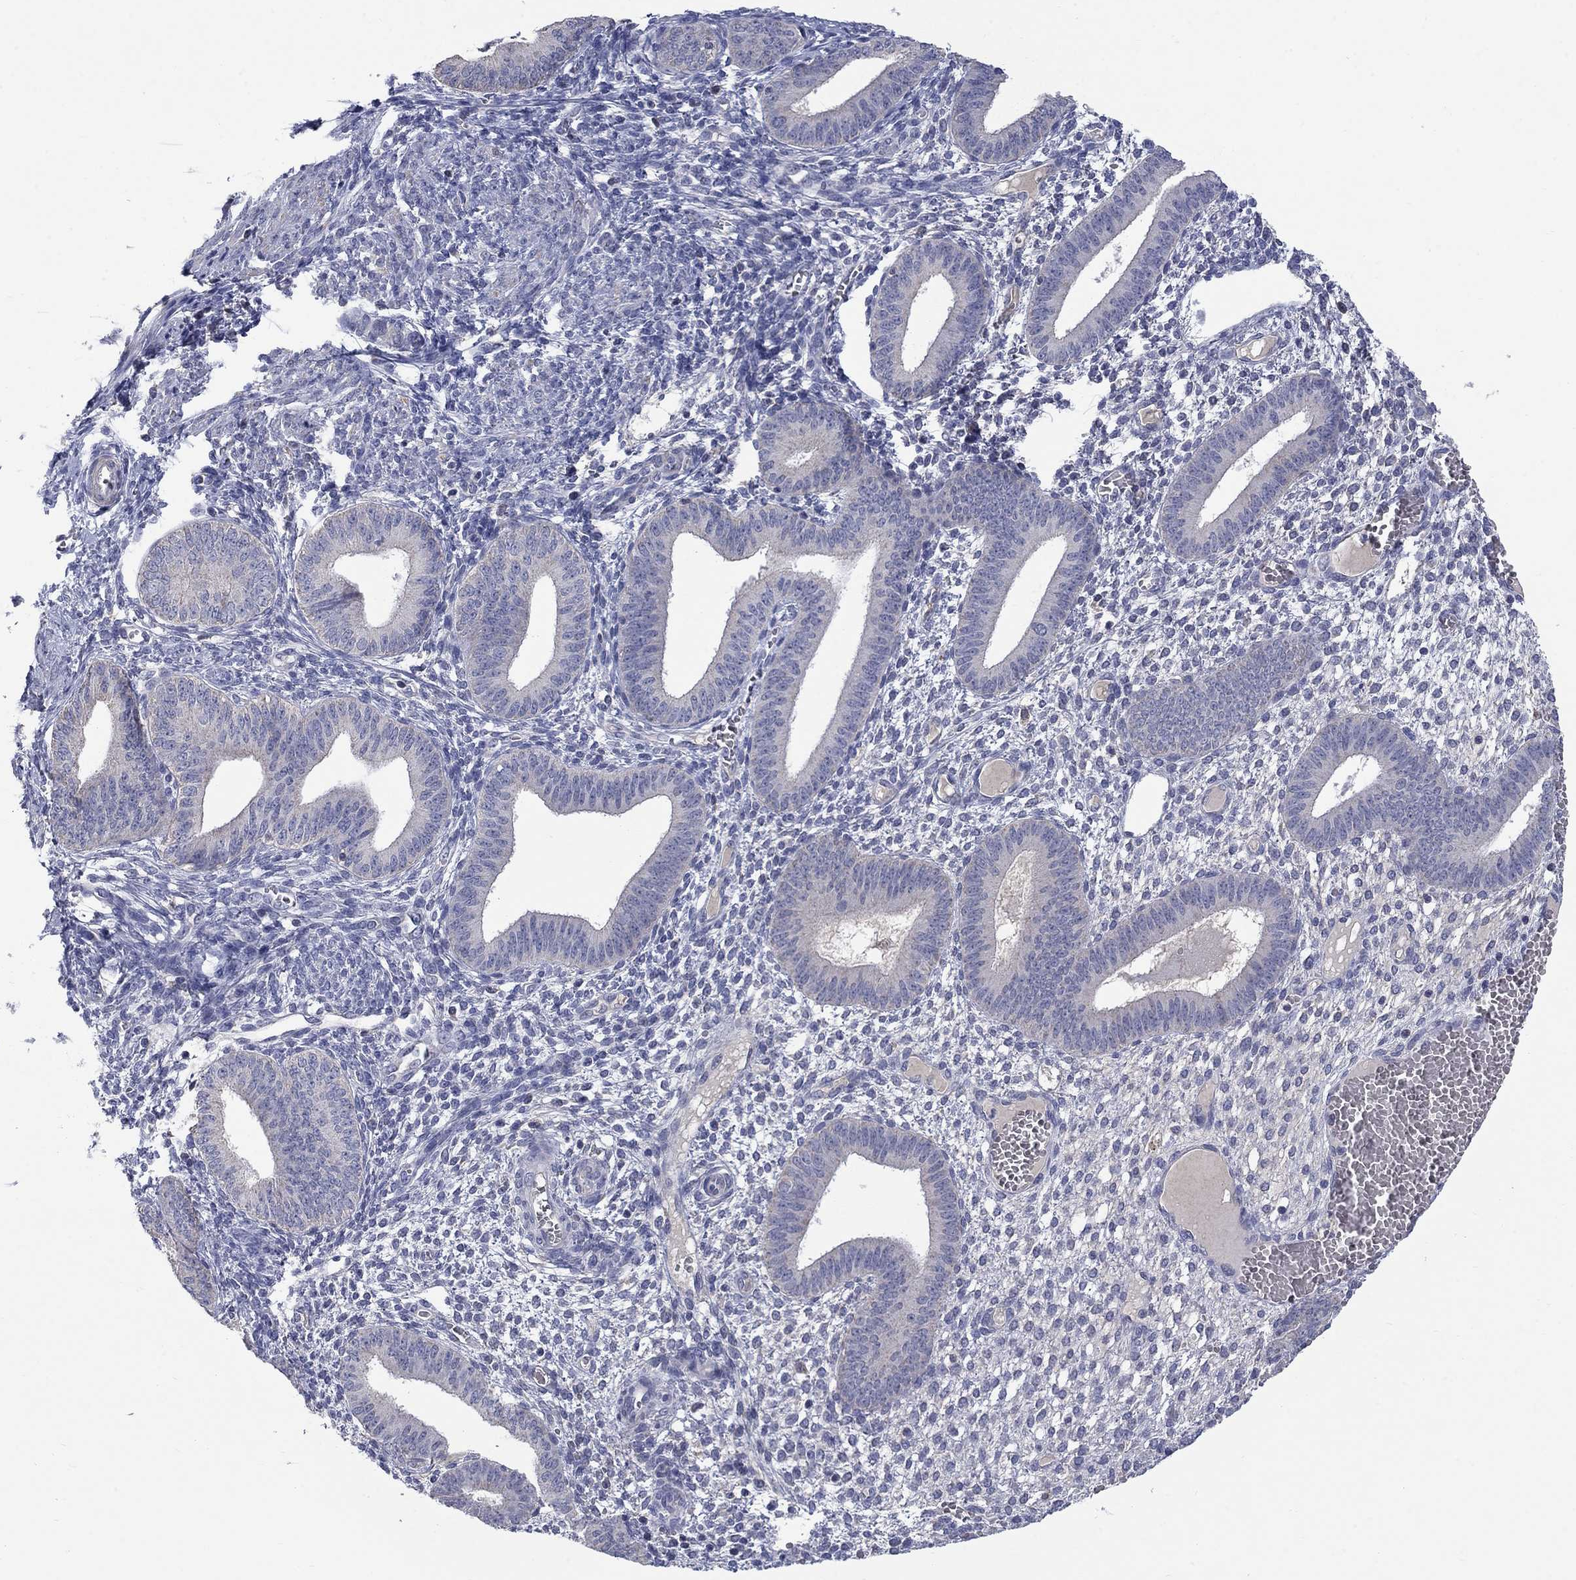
{"staining": {"intensity": "negative", "quantity": "none", "location": "none"}, "tissue": "endometrium", "cell_type": "Cells in endometrial stroma", "image_type": "normal", "snomed": [{"axis": "morphology", "description": "Normal tissue, NOS"}, {"axis": "topography", "description": "Endometrium"}], "caption": "The micrograph demonstrates no significant expression in cells in endometrial stroma of endometrium.", "gene": "FRK", "patient": {"sex": "female", "age": 42}}